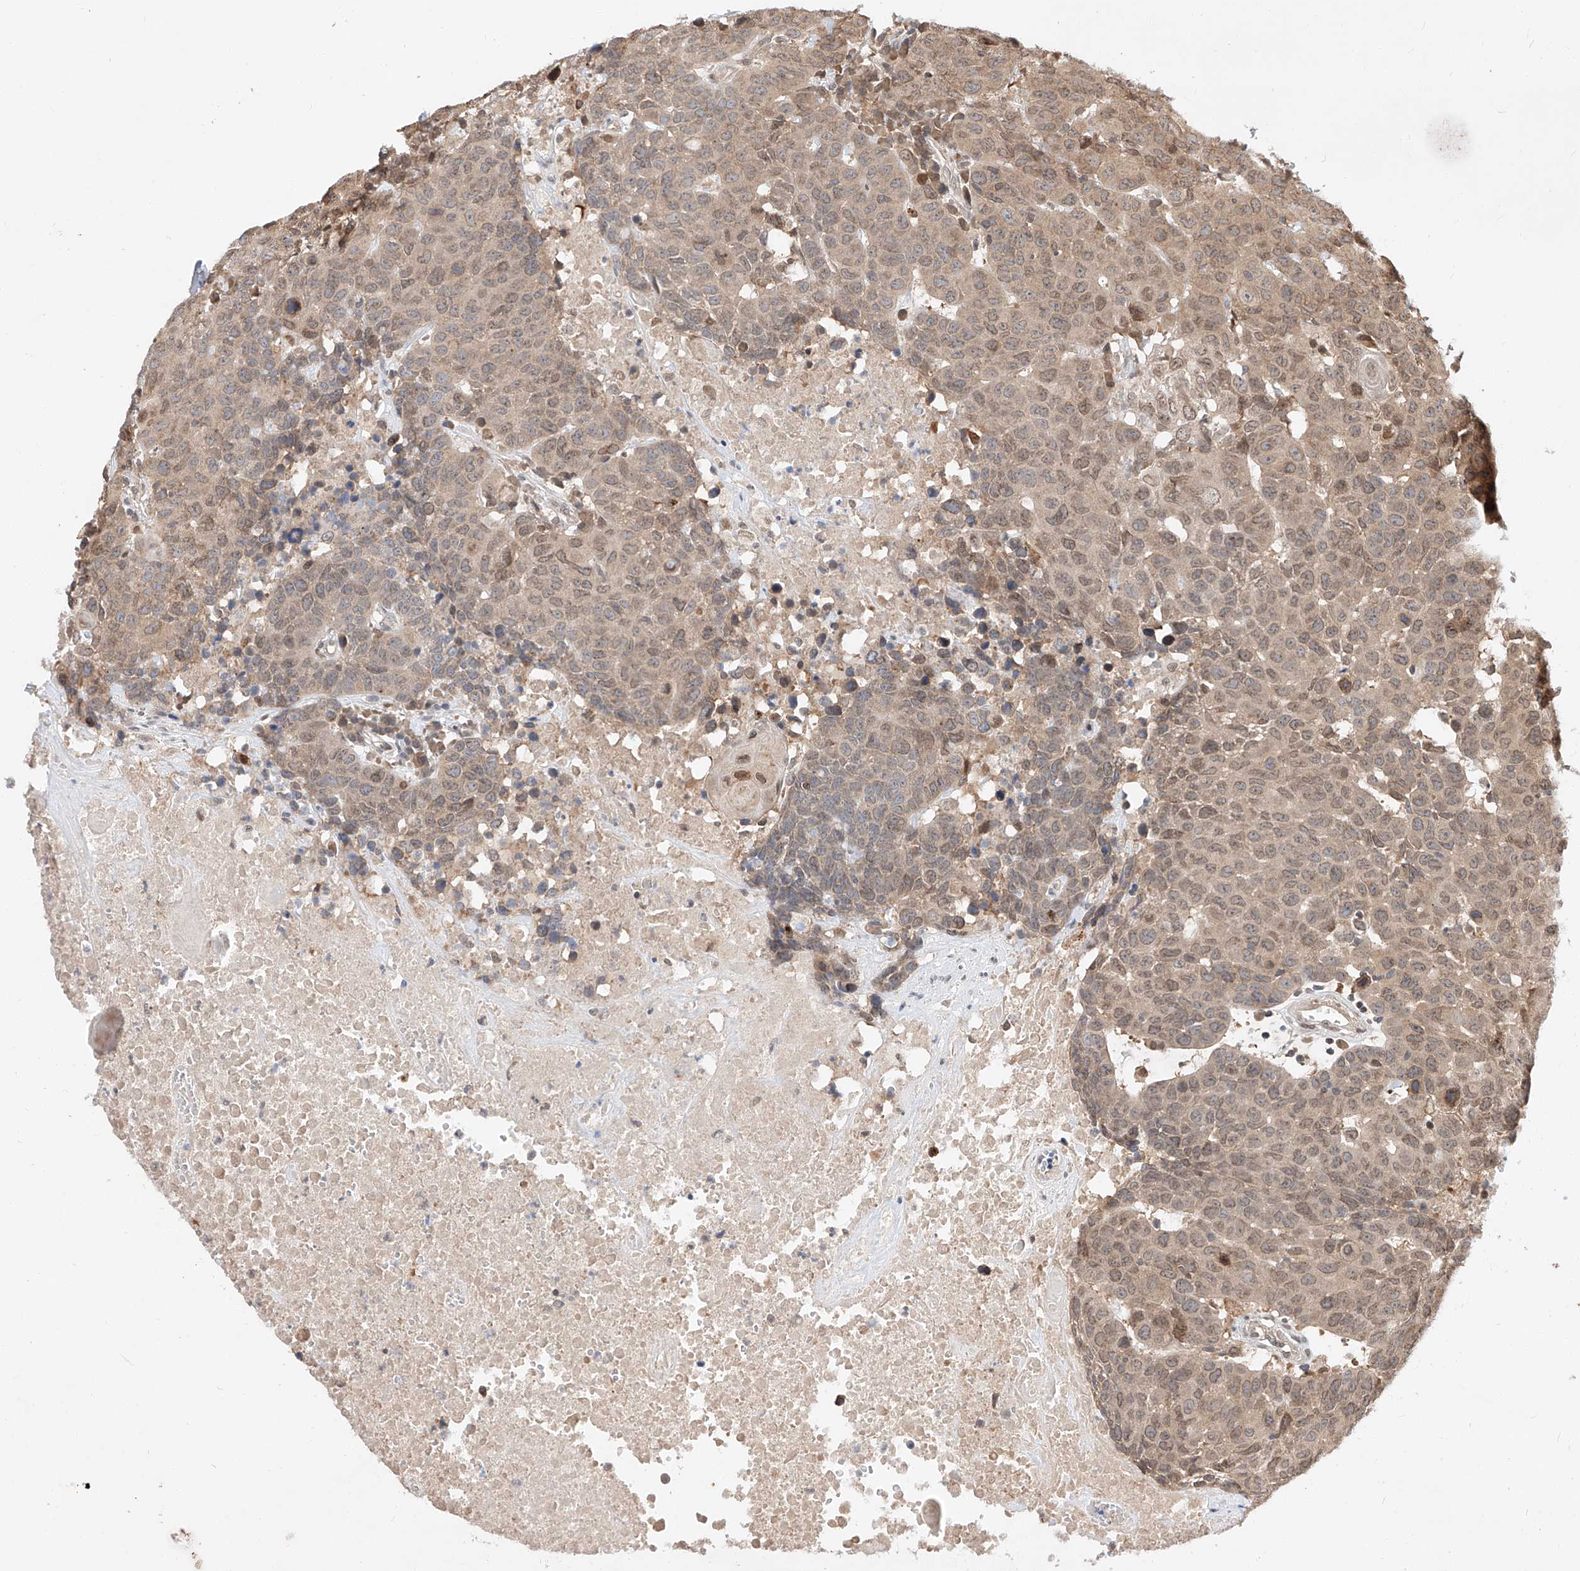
{"staining": {"intensity": "weak", "quantity": ">75%", "location": "cytoplasmic/membranous,nuclear"}, "tissue": "head and neck cancer", "cell_type": "Tumor cells", "image_type": "cancer", "snomed": [{"axis": "morphology", "description": "Squamous cell carcinoma, NOS"}, {"axis": "topography", "description": "Head-Neck"}], "caption": "Tumor cells demonstrate weak cytoplasmic/membranous and nuclear positivity in approximately >75% of cells in head and neck cancer (squamous cell carcinoma).", "gene": "DIRAS3", "patient": {"sex": "male", "age": 66}}